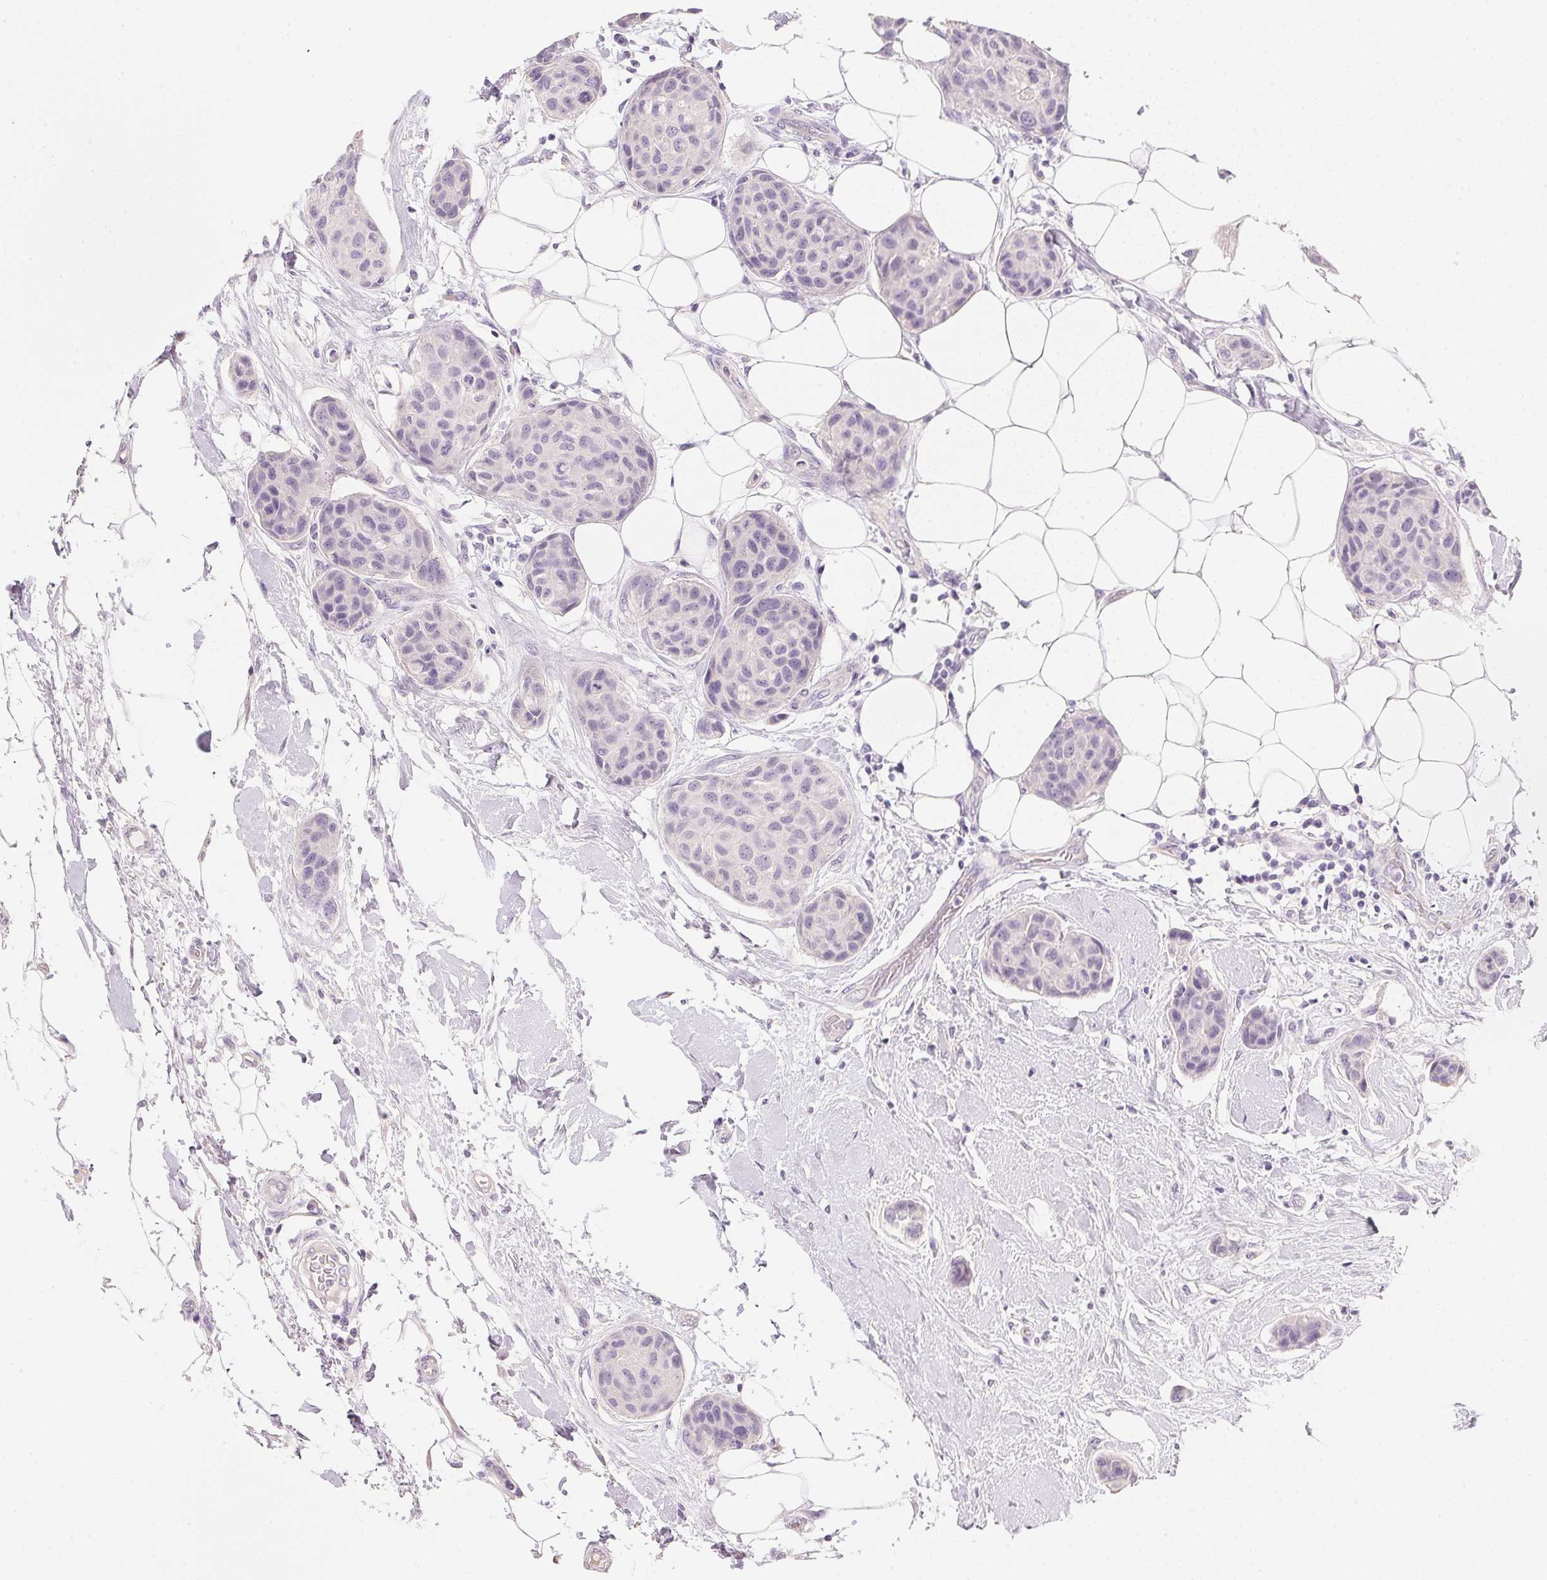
{"staining": {"intensity": "negative", "quantity": "none", "location": "none"}, "tissue": "breast cancer", "cell_type": "Tumor cells", "image_type": "cancer", "snomed": [{"axis": "morphology", "description": "Duct carcinoma"}, {"axis": "topography", "description": "Breast"}, {"axis": "topography", "description": "Lymph node"}], "caption": "Breast cancer stained for a protein using immunohistochemistry exhibits no staining tumor cells.", "gene": "ACP3", "patient": {"sex": "female", "age": 80}}